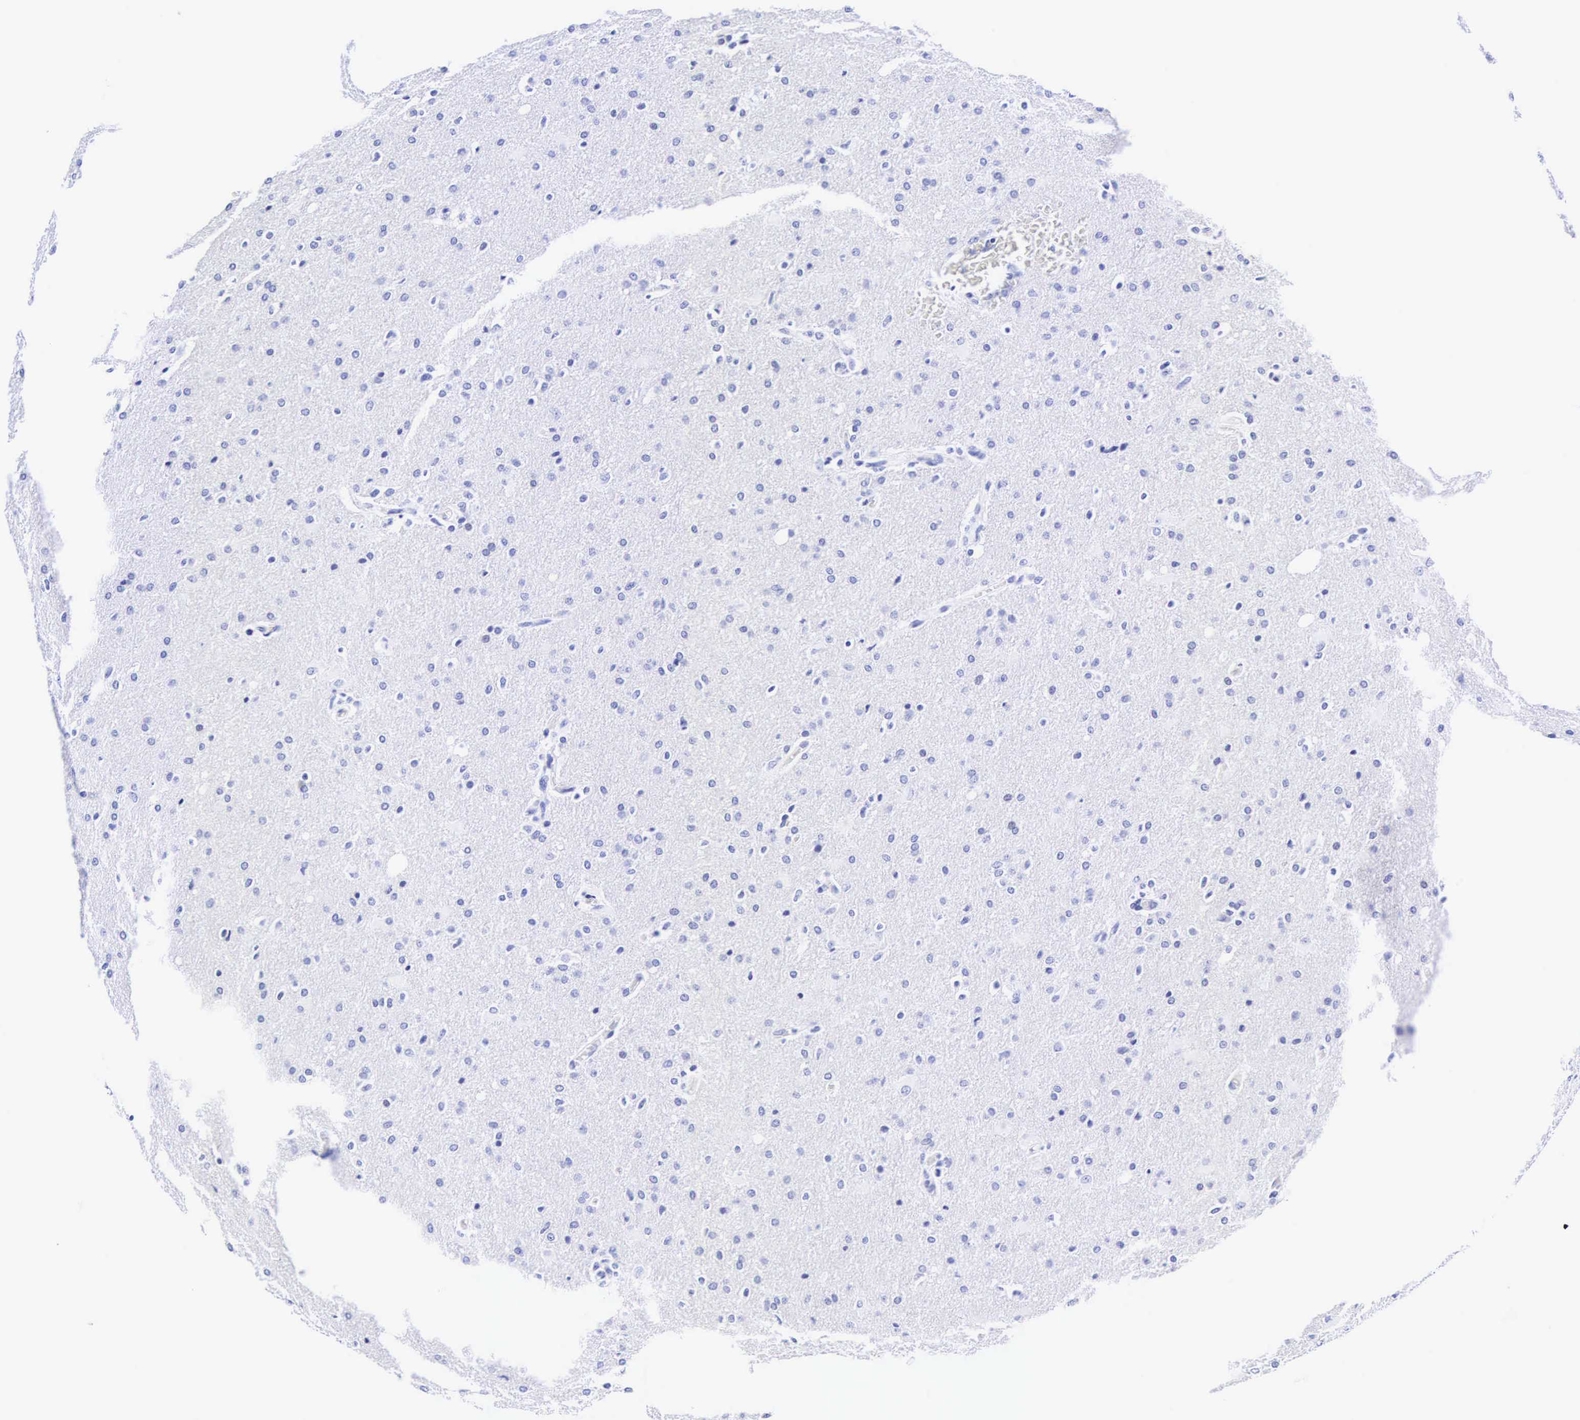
{"staining": {"intensity": "negative", "quantity": "none", "location": "none"}, "tissue": "glioma", "cell_type": "Tumor cells", "image_type": "cancer", "snomed": [{"axis": "morphology", "description": "Glioma, malignant, High grade"}, {"axis": "topography", "description": "Brain"}], "caption": "Immunohistochemistry of glioma reveals no positivity in tumor cells. The staining was performed using DAB to visualize the protein expression in brown, while the nuclei were stained in blue with hematoxylin (Magnification: 20x).", "gene": "CALD1", "patient": {"sex": "male", "age": 68}}